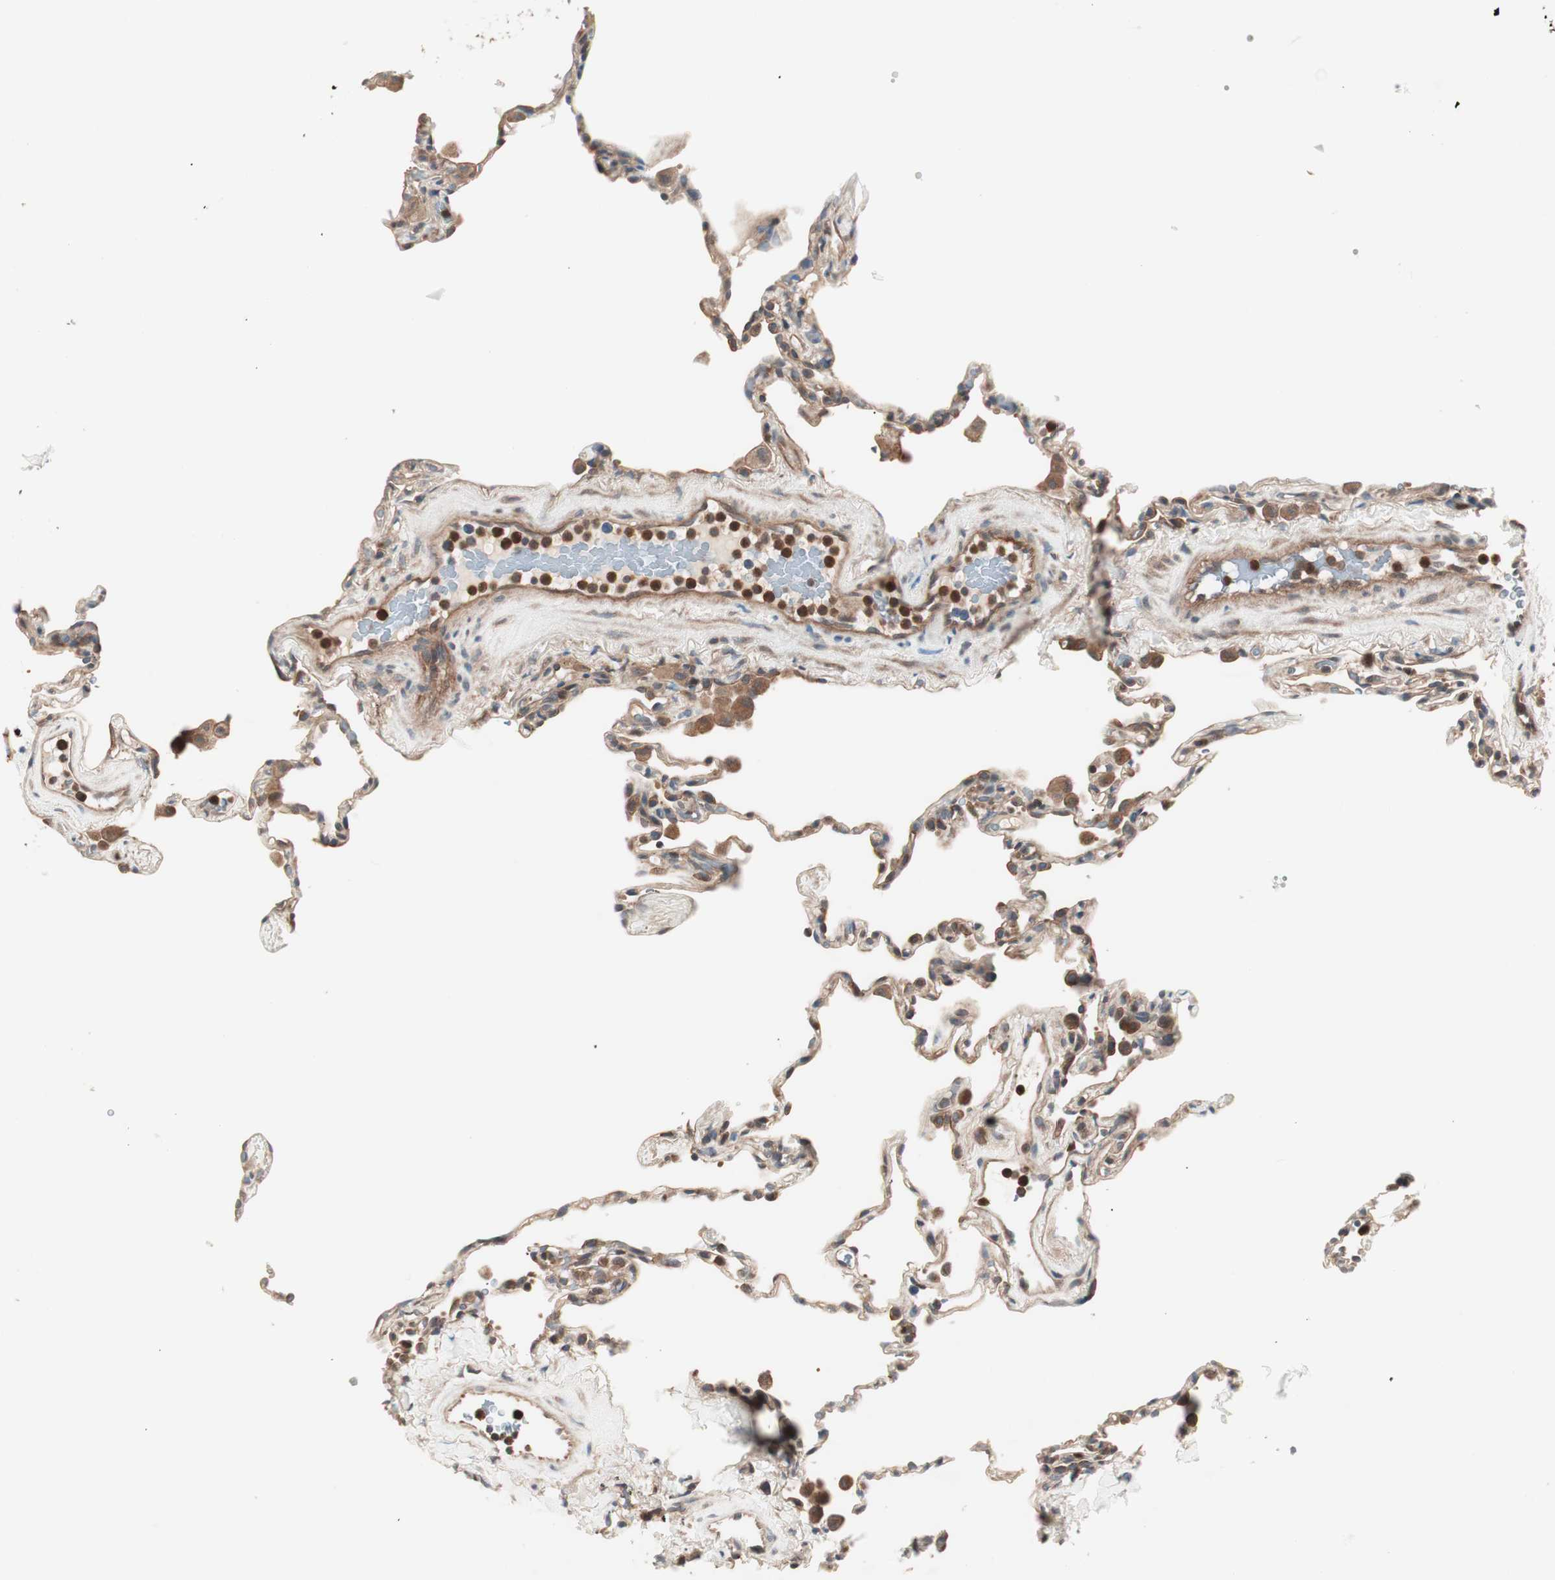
{"staining": {"intensity": "moderate", "quantity": ">75%", "location": "cytoplasmic/membranous"}, "tissue": "lung", "cell_type": "Alveolar cells", "image_type": "normal", "snomed": [{"axis": "morphology", "description": "Normal tissue, NOS"}, {"axis": "topography", "description": "Lung"}], "caption": "DAB immunohistochemical staining of unremarkable human lung exhibits moderate cytoplasmic/membranous protein positivity in about >75% of alveolar cells.", "gene": "TSG101", "patient": {"sex": "male", "age": 59}}